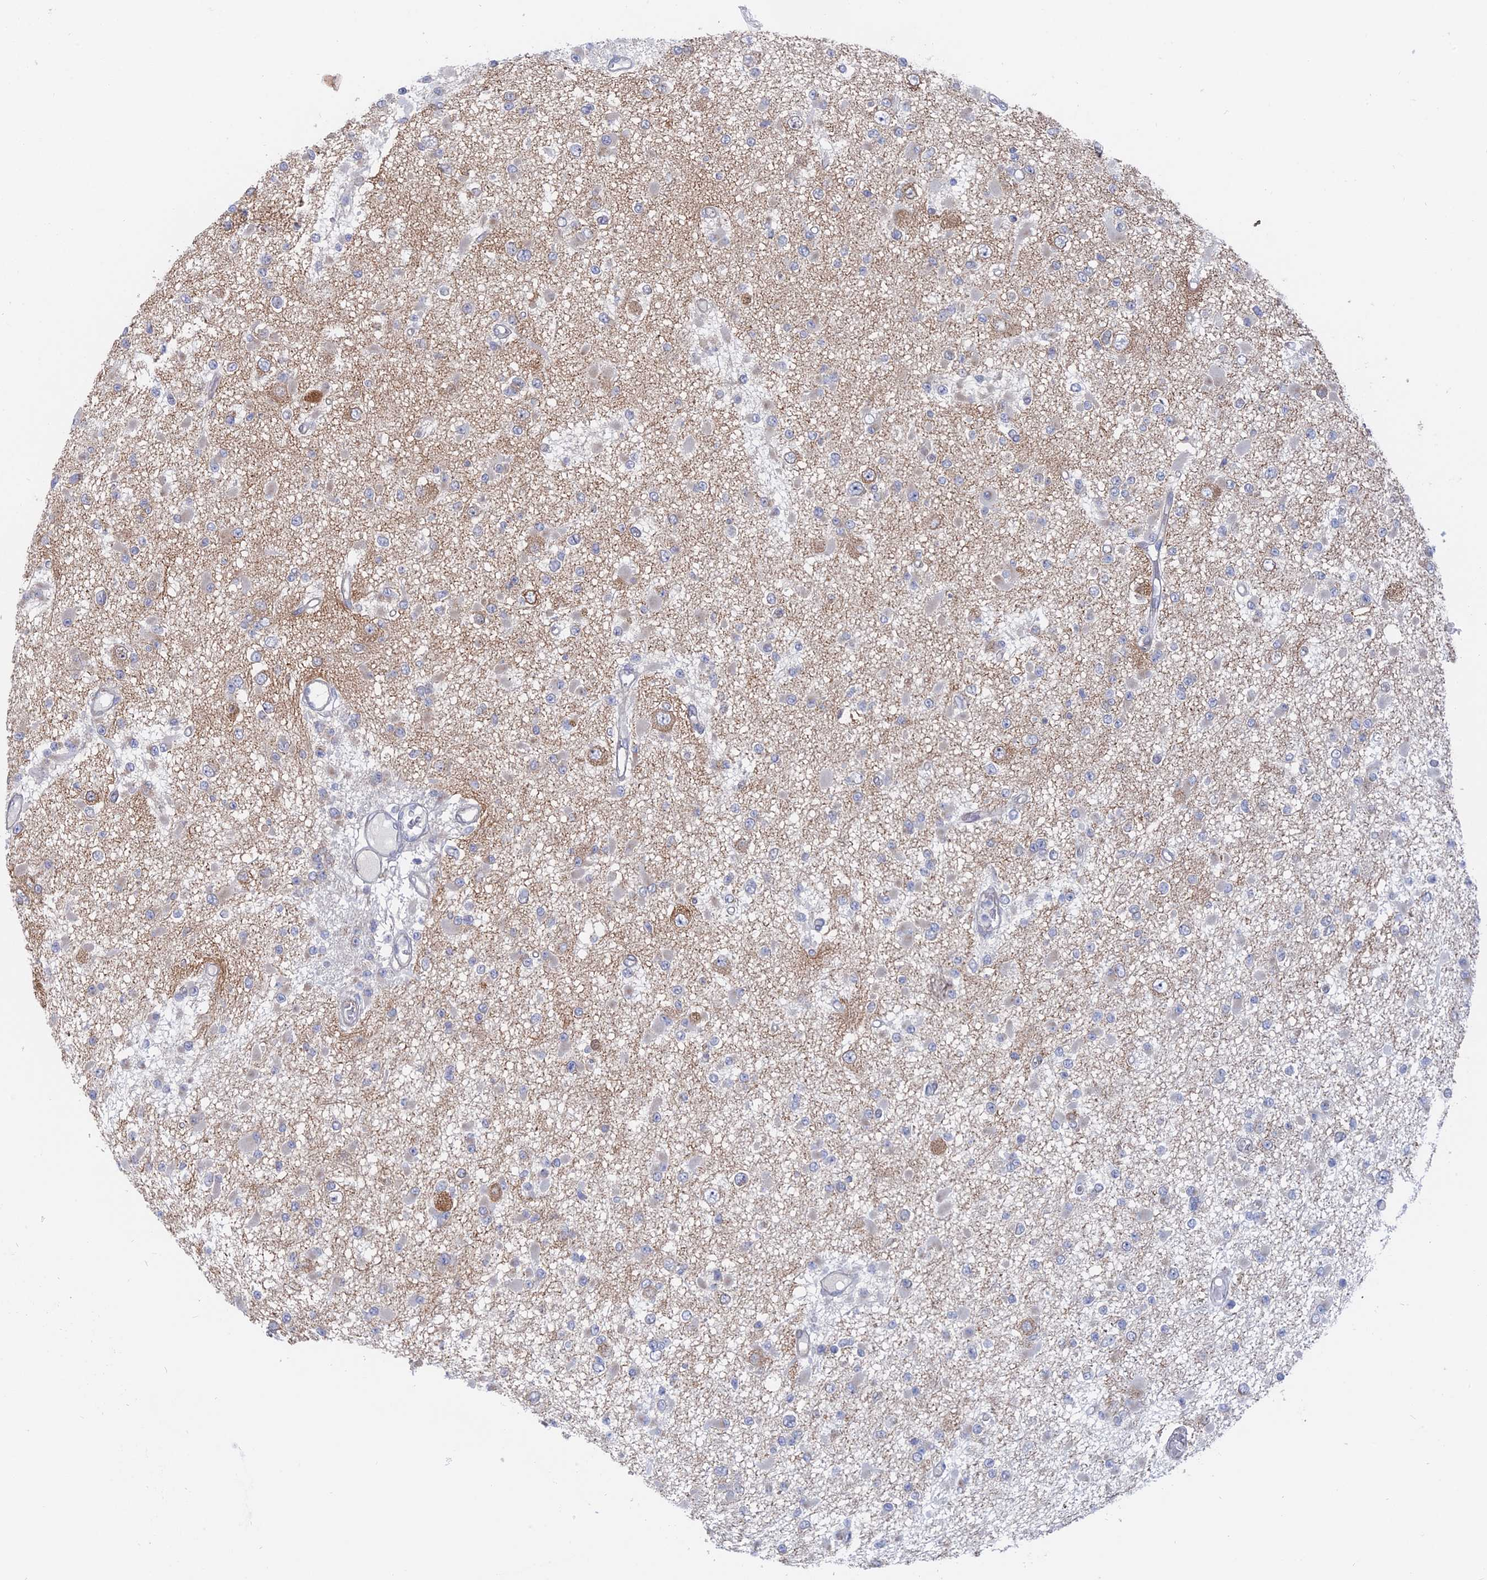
{"staining": {"intensity": "weak", "quantity": "<25%", "location": "cytoplasmic/membranous"}, "tissue": "glioma", "cell_type": "Tumor cells", "image_type": "cancer", "snomed": [{"axis": "morphology", "description": "Glioma, malignant, Low grade"}, {"axis": "topography", "description": "Brain"}], "caption": "An IHC histopathology image of glioma is shown. There is no staining in tumor cells of glioma.", "gene": "TBC1D30", "patient": {"sex": "female", "age": 22}}